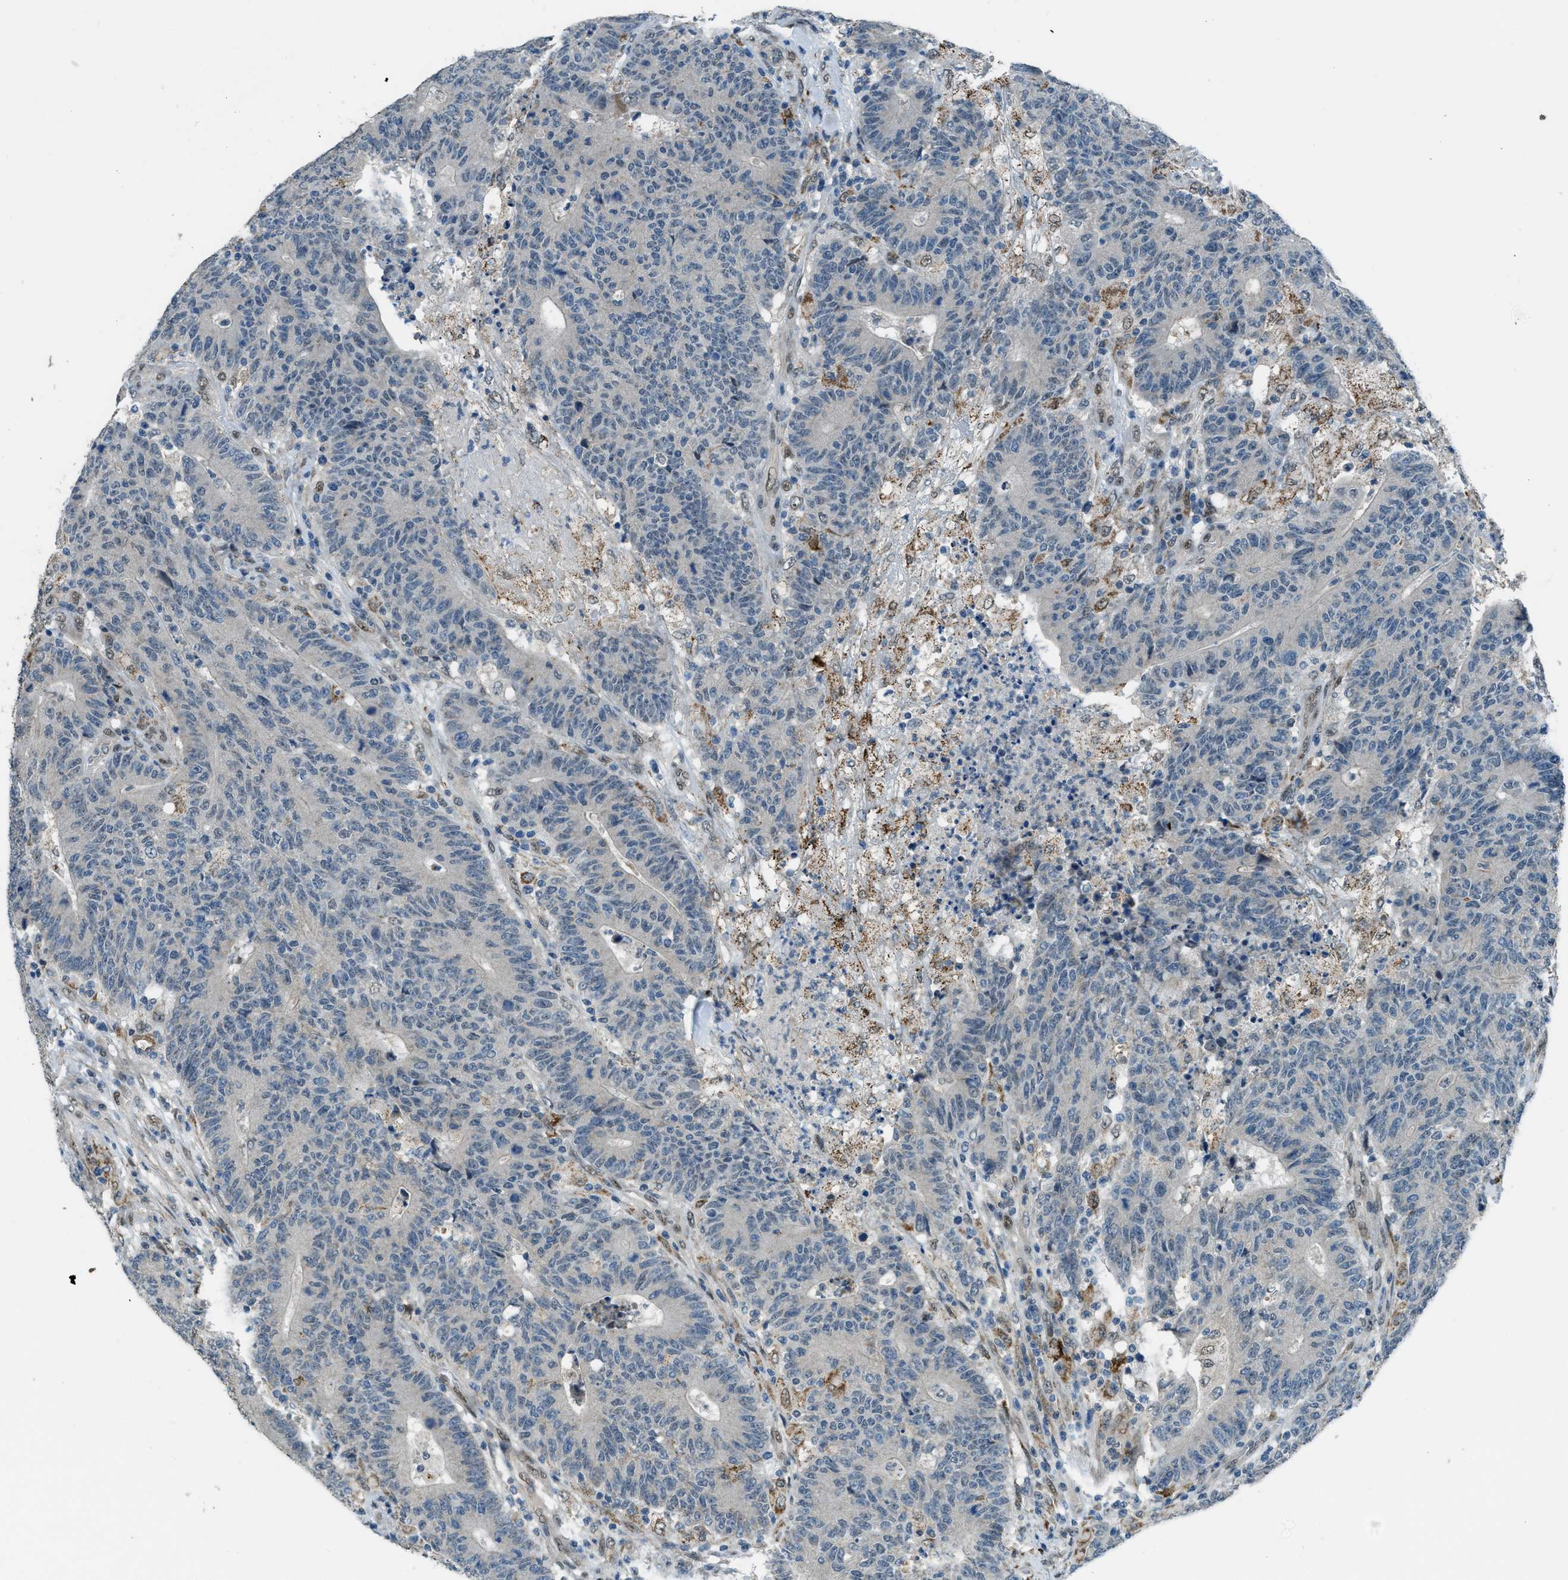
{"staining": {"intensity": "negative", "quantity": "none", "location": "none"}, "tissue": "colorectal cancer", "cell_type": "Tumor cells", "image_type": "cancer", "snomed": [{"axis": "morphology", "description": "Normal tissue, NOS"}, {"axis": "morphology", "description": "Adenocarcinoma, NOS"}, {"axis": "topography", "description": "Colon"}], "caption": "Micrograph shows no significant protein positivity in tumor cells of colorectal adenocarcinoma.", "gene": "NPEPL1", "patient": {"sex": "female", "age": 75}}